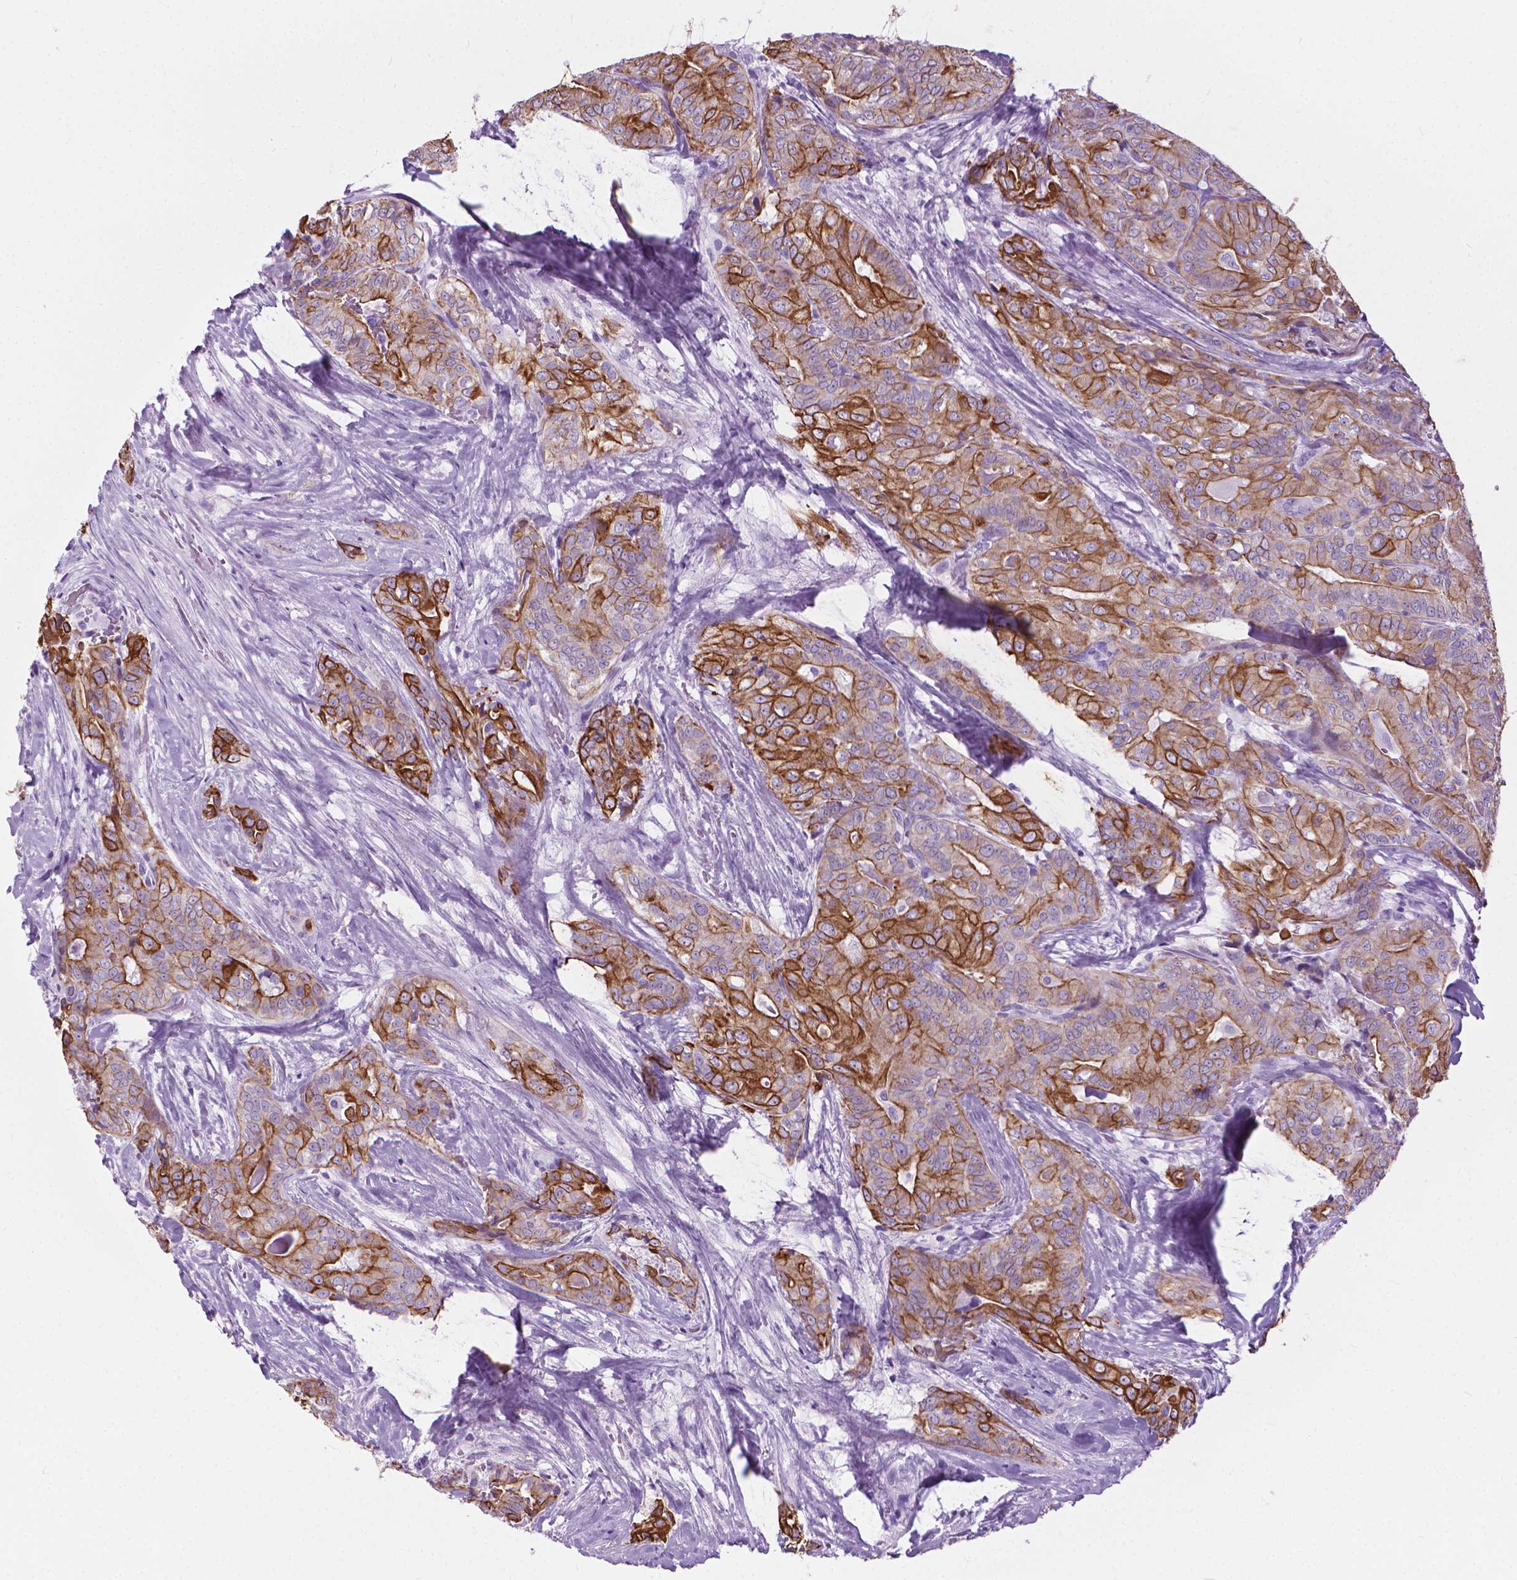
{"staining": {"intensity": "strong", "quantity": "25%-75%", "location": "cytoplasmic/membranous"}, "tissue": "thyroid cancer", "cell_type": "Tumor cells", "image_type": "cancer", "snomed": [{"axis": "morphology", "description": "Papillary adenocarcinoma, NOS"}, {"axis": "topography", "description": "Thyroid gland"}], "caption": "The immunohistochemical stain shows strong cytoplasmic/membranous positivity in tumor cells of thyroid cancer tissue. (IHC, brightfield microscopy, high magnification).", "gene": "HTR2B", "patient": {"sex": "male", "age": 61}}